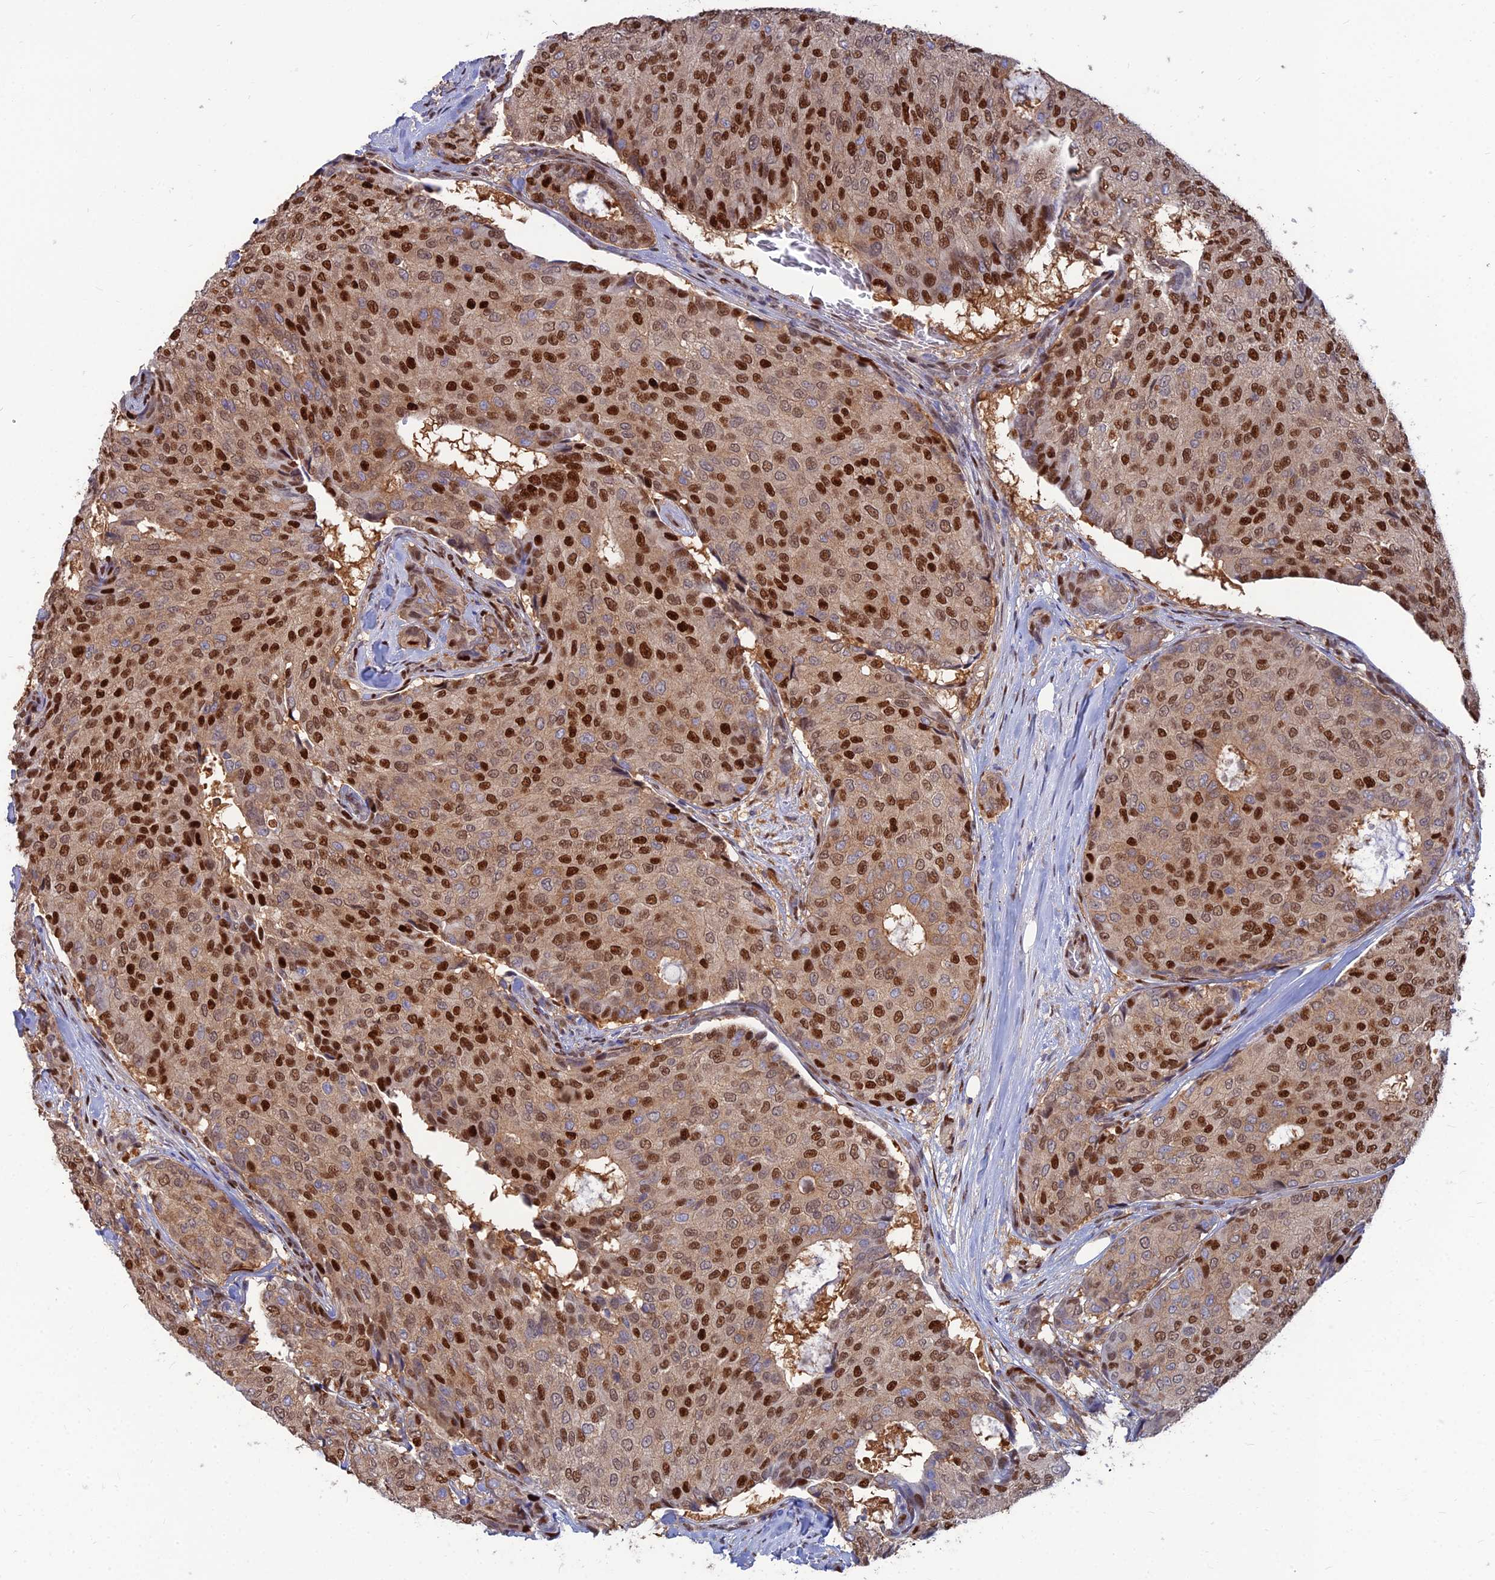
{"staining": {"intensity": "strong", "quantity": "25%-75%", "location": "cytoplasmic/membranous,nuclear"}, "tissue": "breast cancer", "cell_type": "Tumor cells", "image_type": "cancer", "snomed": [{"axis": "morphology", "description": "Duct carcinoma"}, {"axis": "topography", "description": "Breast"}], "caption": "Protein staining by immunohistochemistry (IHC) displays strong cytoplasmic/membranous and nuclear staining in about 25%-75% of tumor cells in breast invasive ductal carcinoma.", "gene": "DNPEP", "patient": {"sex": "female", "age": 75}}